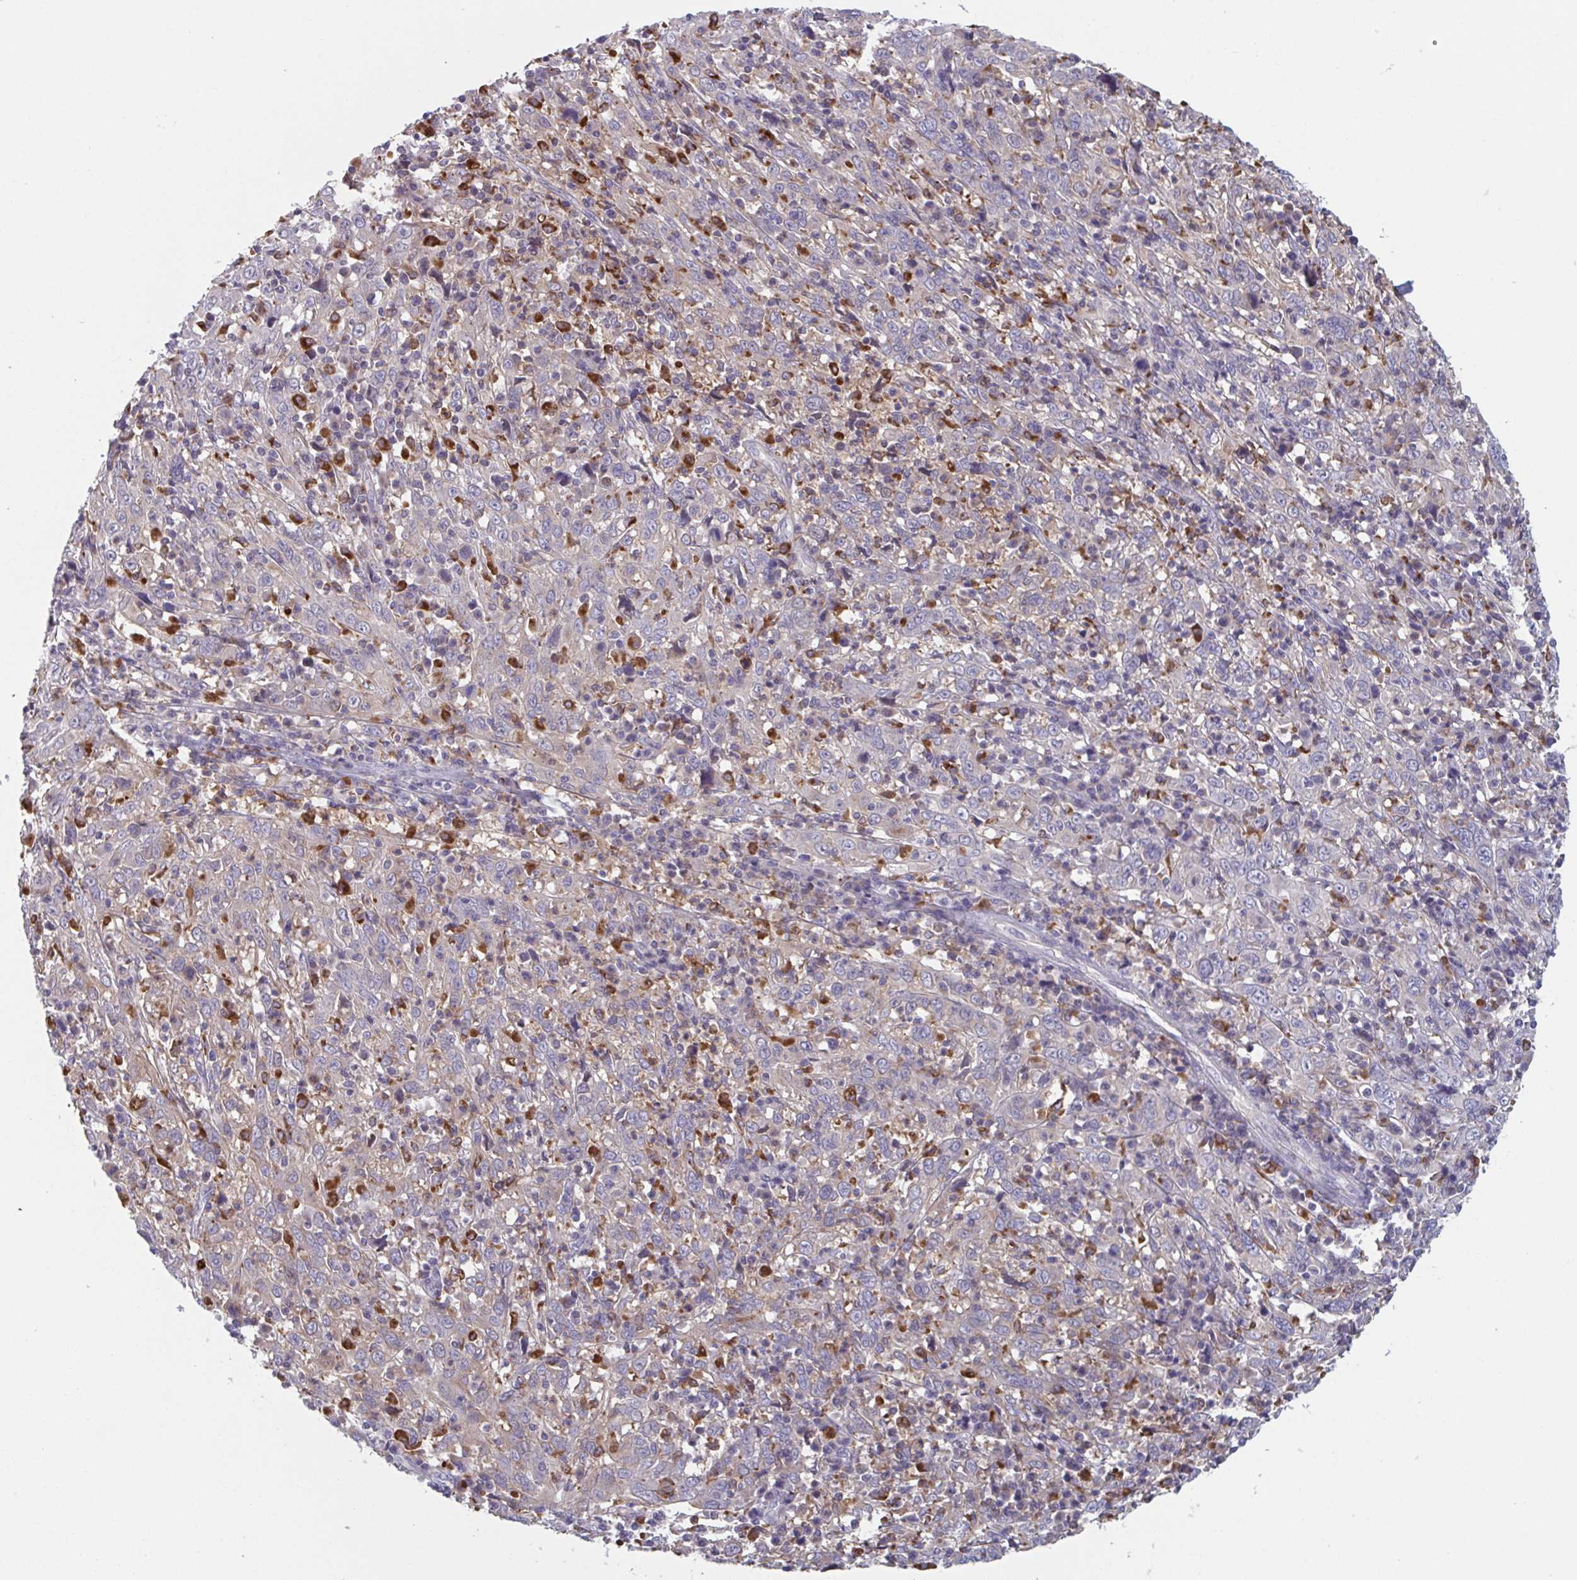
{"staining": {"intensity": "negative", "quantity": "none", "location": "none"}, "tissue": "cervical cancer", "cell_type": "Tumor cells", "image_type": "cancer", "snomed": [{"axis": "morphology", "description": "Squamous cell carcinoma, NOS"}, {"axis": "topography", "description": "Cervix"}], "caption": "Tumor cells are negative for brown protein staining in squamous cell carcinoma (cervical).", "gene": "NIPSNAP1", "patient": {"sex": "female", "age": 46}}